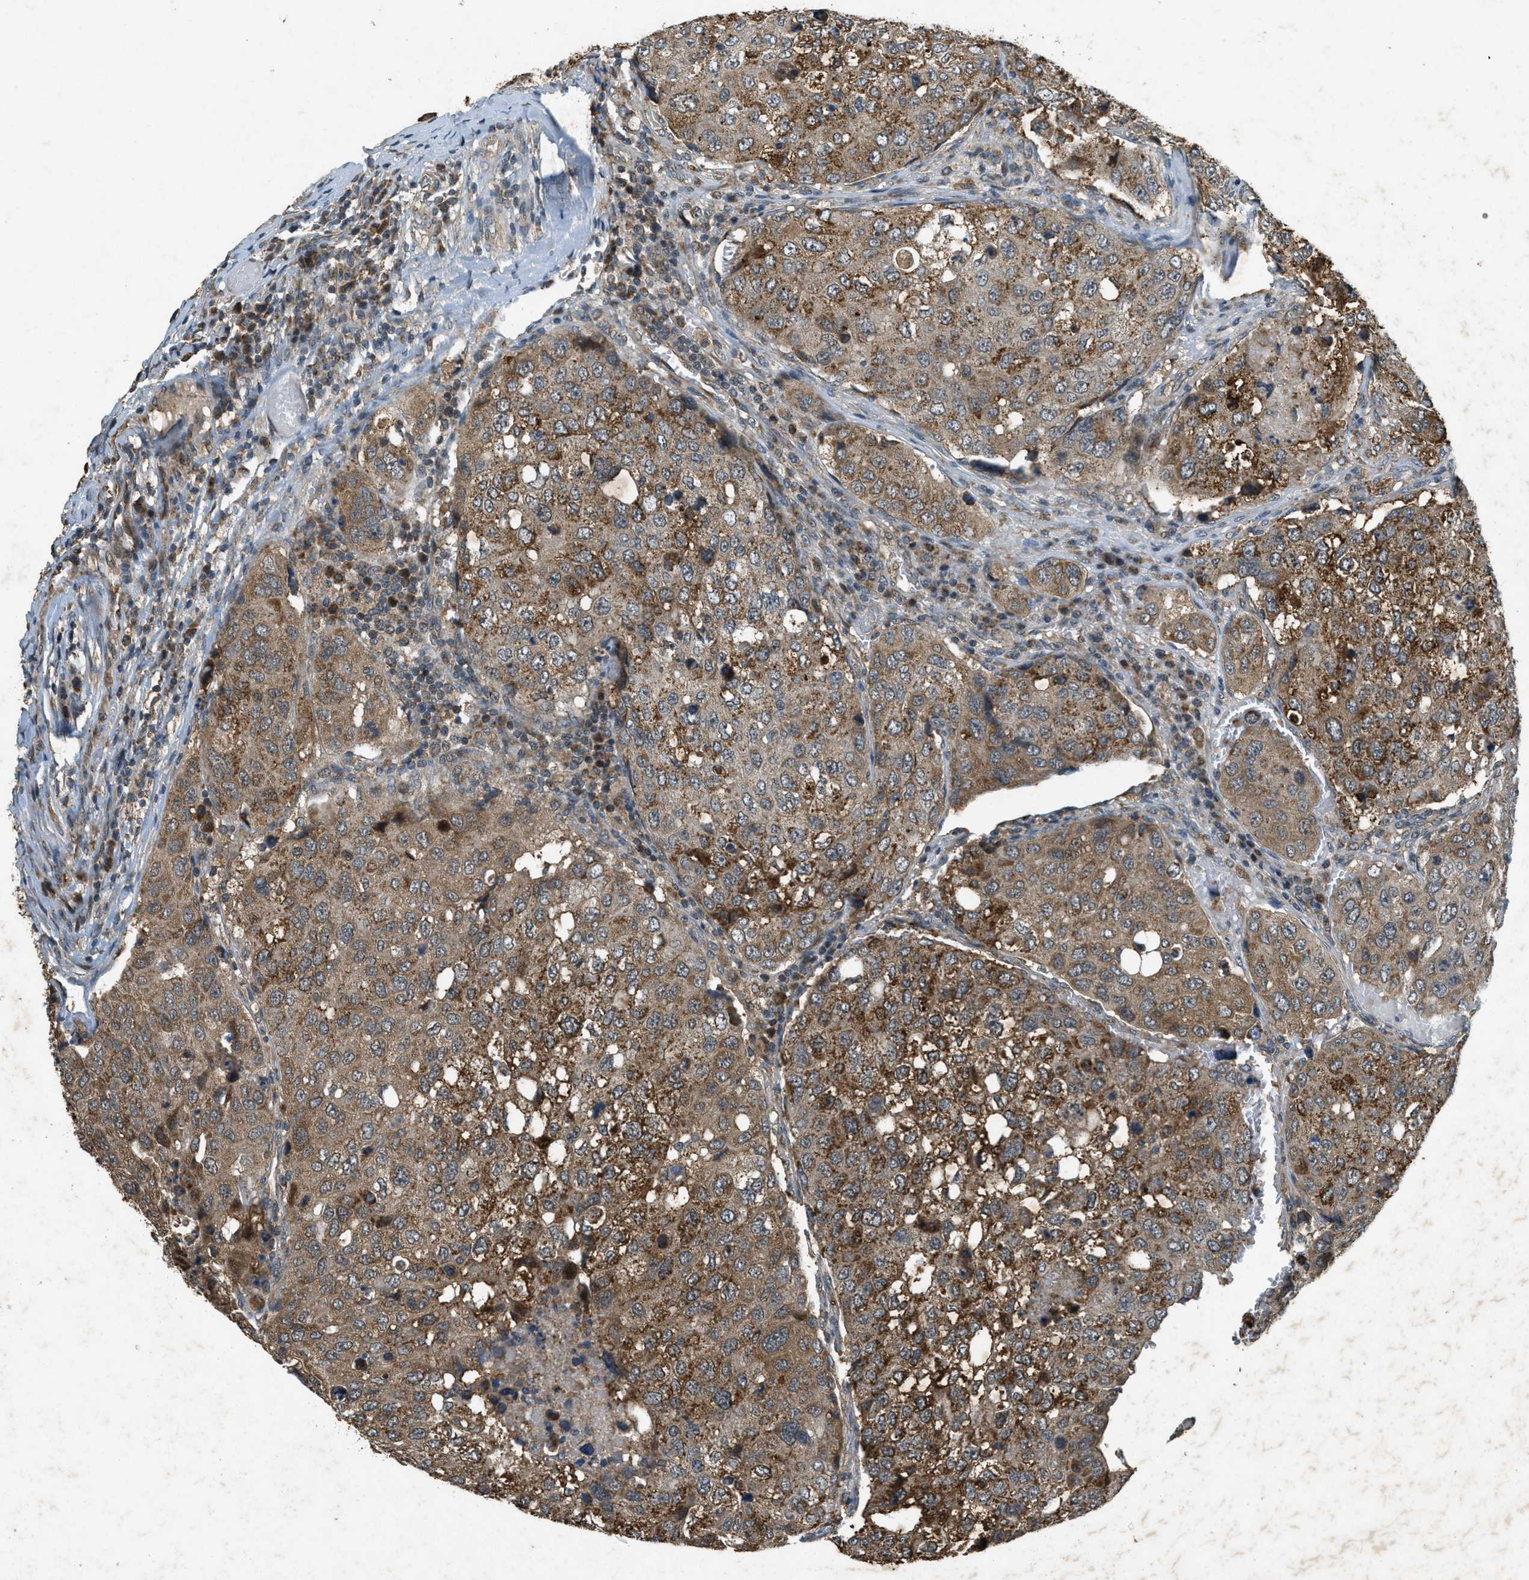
{"staining": {"intensity": "moderate", "quantity": ">75%", "location": "cytoplasmic/membranous"}, "tissue": "urothelial cancer", "cell_type": "Tumor cells", "image_type": "cancer", "snomed": [{"axis": "morphology", "description": "Urothelial carcinoma, High grade"}, {"axis": "topography", "description": "Lymph node"}, {"axis": "topography", "description": "Urinary bladder"}], "caption": "High-grade urothelial carcinoma was stained to show a protein in brown. There is medium levels of moderate cytoplasmic/membranous staining in approximately >75% of tumor cells.", "gene": "PPP1R15A", "patient": {"sex": "male", "age": 51}}